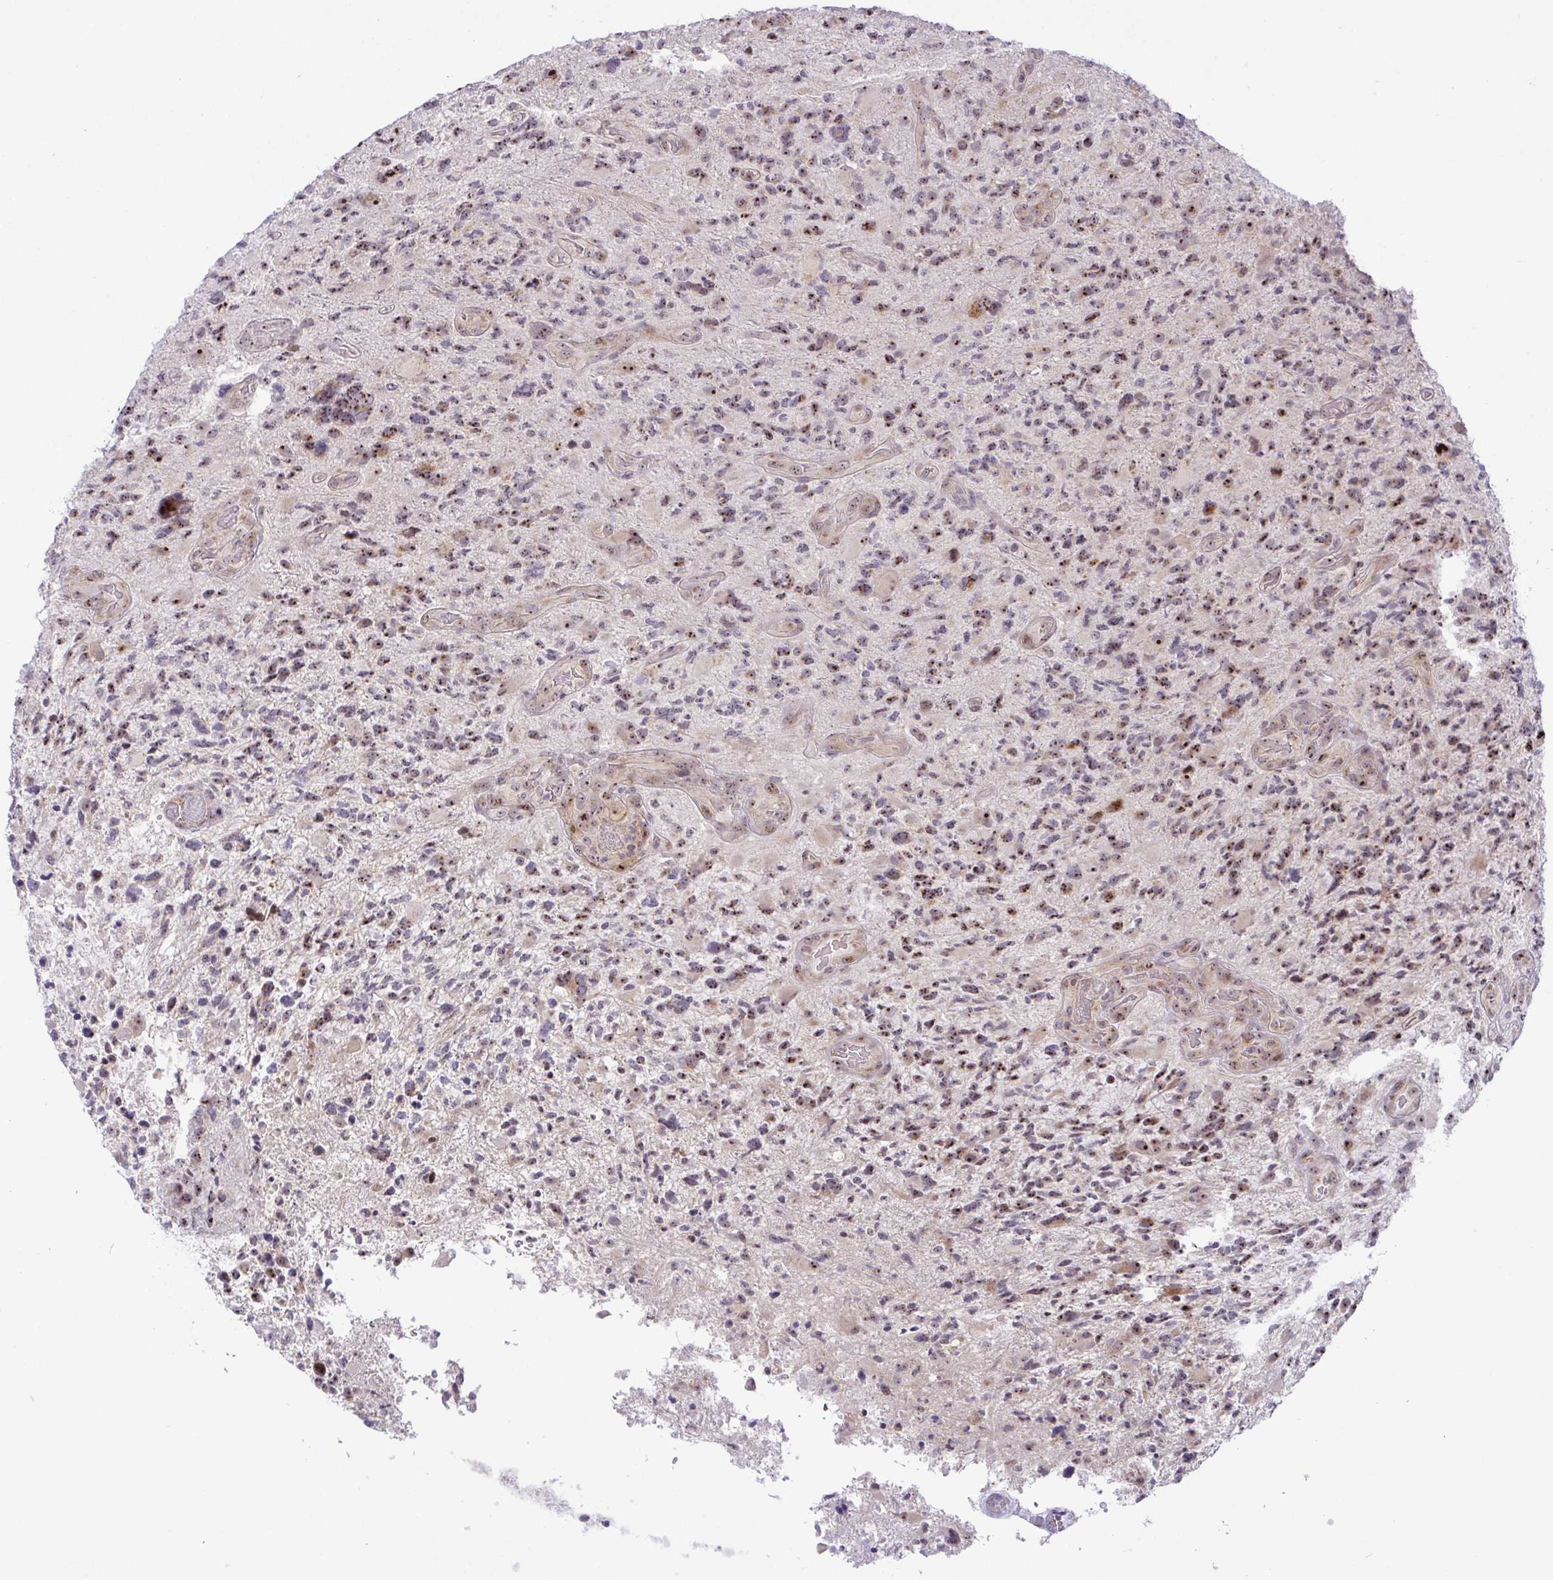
{"staining": {"intensity": "moderate", "quantity": "25%-75%", "location": "nuclear"}, "tissue": "glioma", "cell_type": "Tumor cells", "image_type": "cancer", "snomed": [{"axis": "morphology", "description": "Glioma, malignant, High grade"}, {"axis": "topography", "description": "Brain"}], "caption": "An immunohistochemistry (IHC) photomicrograph of neoplastic tissue is shown. Protein staining in brown labels moderate nuclear positivity in glioma within tumor cells.", "gene": "RSL24D1", "patient": {"sex": "female", "age": 71}}